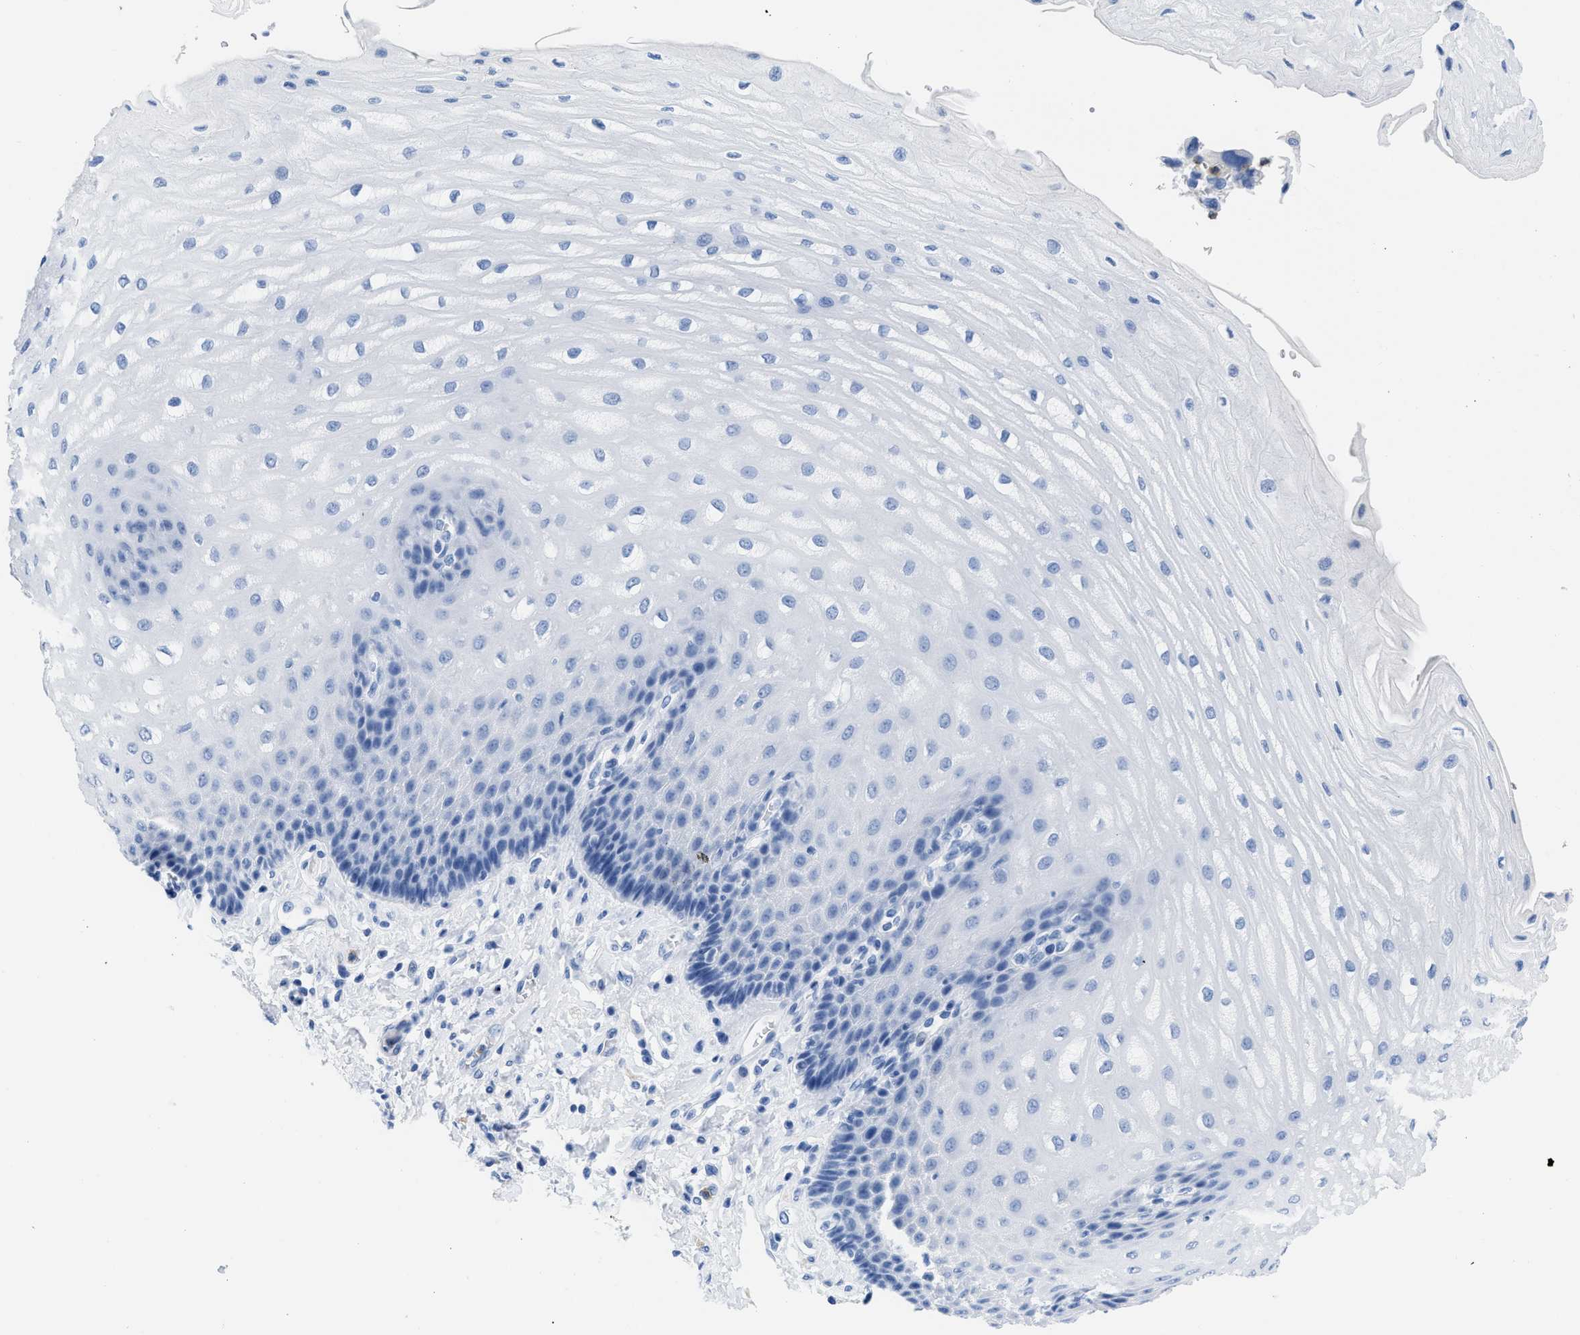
{"staining": {"intensity": "negative", "quantity": "none", "location": "none"}, "tissue": "esophagus", "cell_type": "Squamous epithelial cells", "image_type": "normal", "snomed": [{"axis": "morphology", "description": "Normal tissue, NOS"}, {"axis": "topography", "description": "Esophagus"}], "caption": "This is an immunohistochemistry image of benign esophagus. There is no staining in squamous epithelial cells.", "gene": "CR1", "patient": {"sex": "male", "age": 54}}